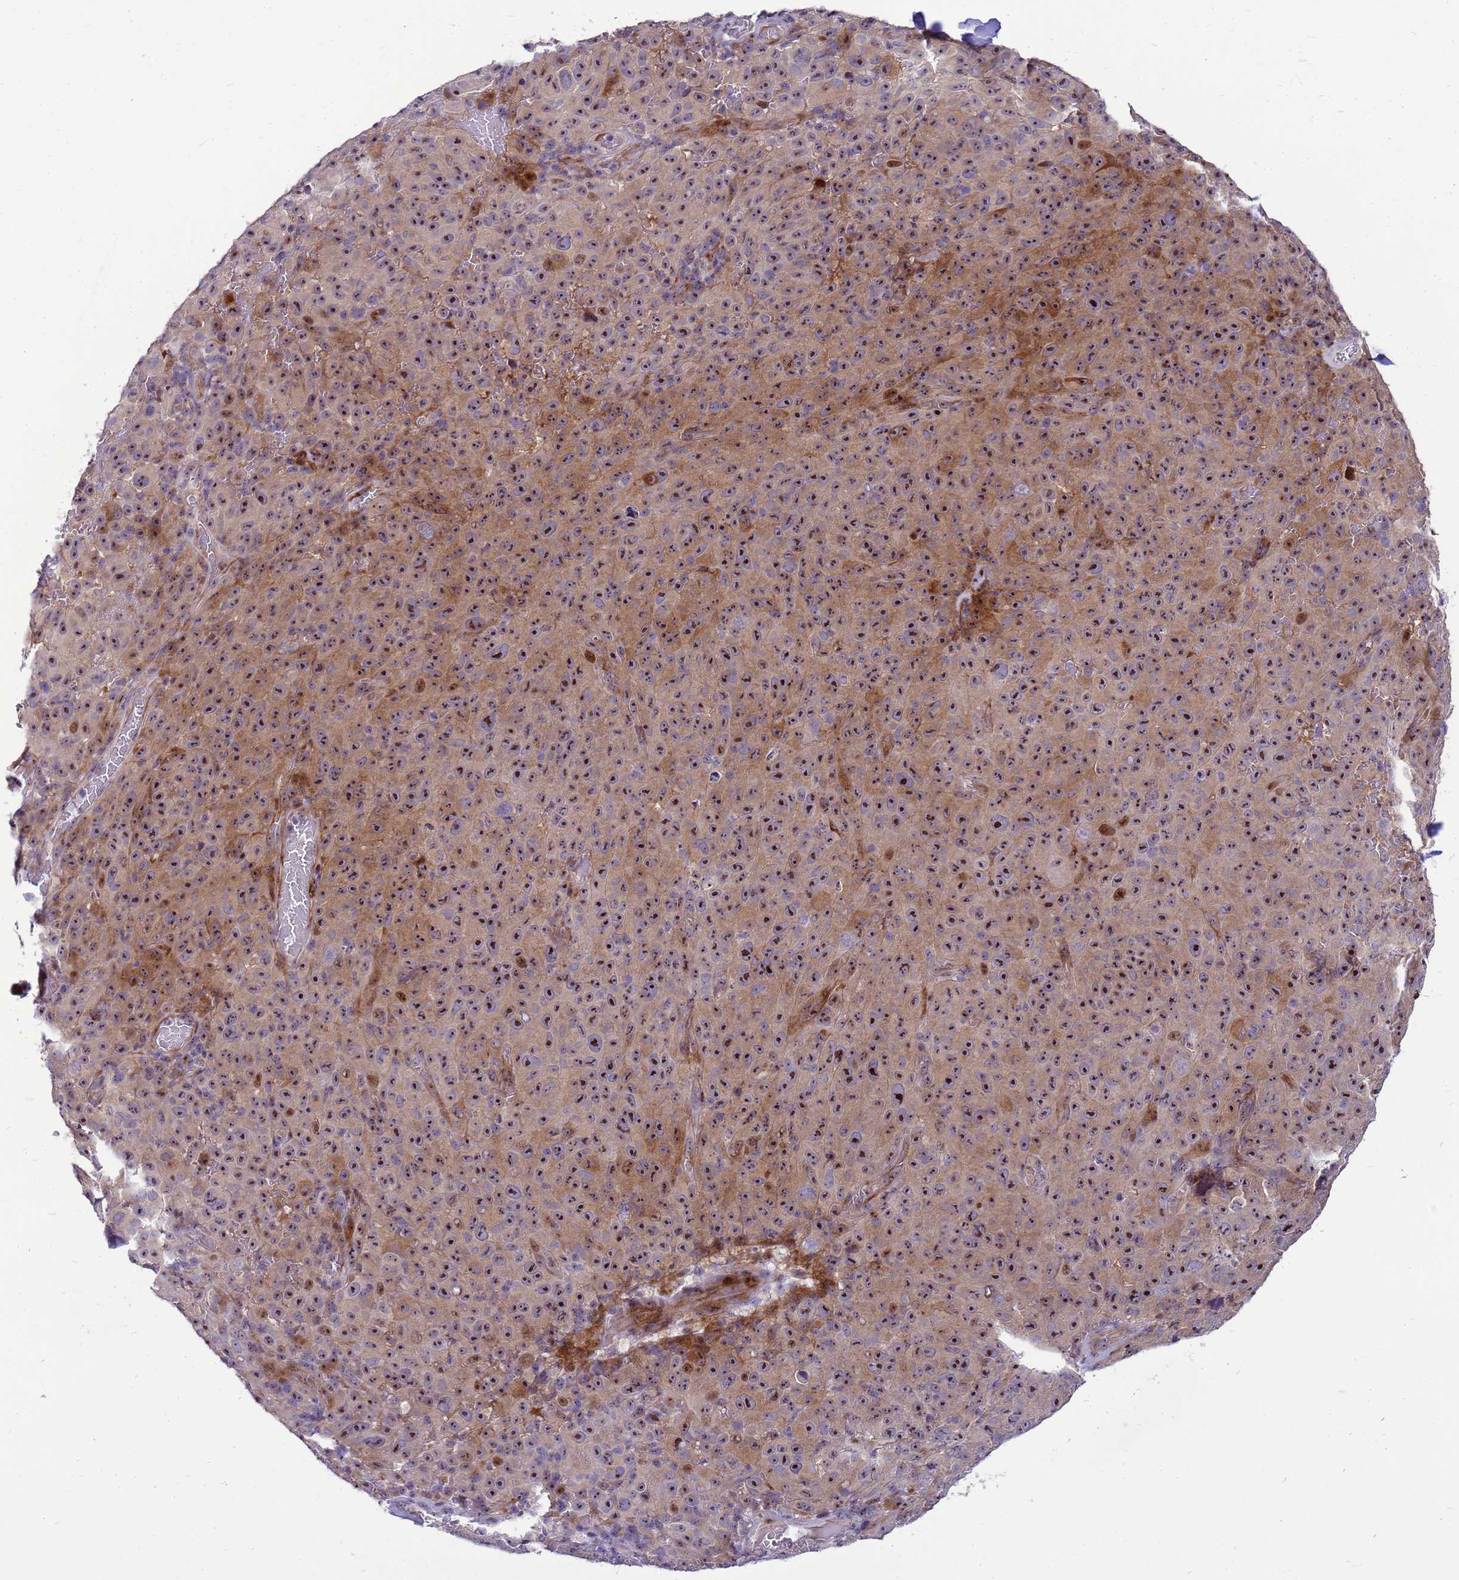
{"staining": {"intensity": "moderate", "quantity": ">75%", "location": "cytoplasmic/membranous,nuclear"}, "tissue": "melanoma", "cell_type": "Tumor cells", "image_type": "cancer", "snomed": [{"axis": "morphology", "description": "Malignant melanoma, NOS"}, {"axis": "topography", "description": "Skin"}], "caption": "Moderate cytoplasmic/membranous and nuclear positivity for a protein is appreciated in about >75% of tumor cells of melanoma using immunohistochemistry (IHC).", "gene": "RSPO1", "patient": {"sex": "female", "age": 82}}